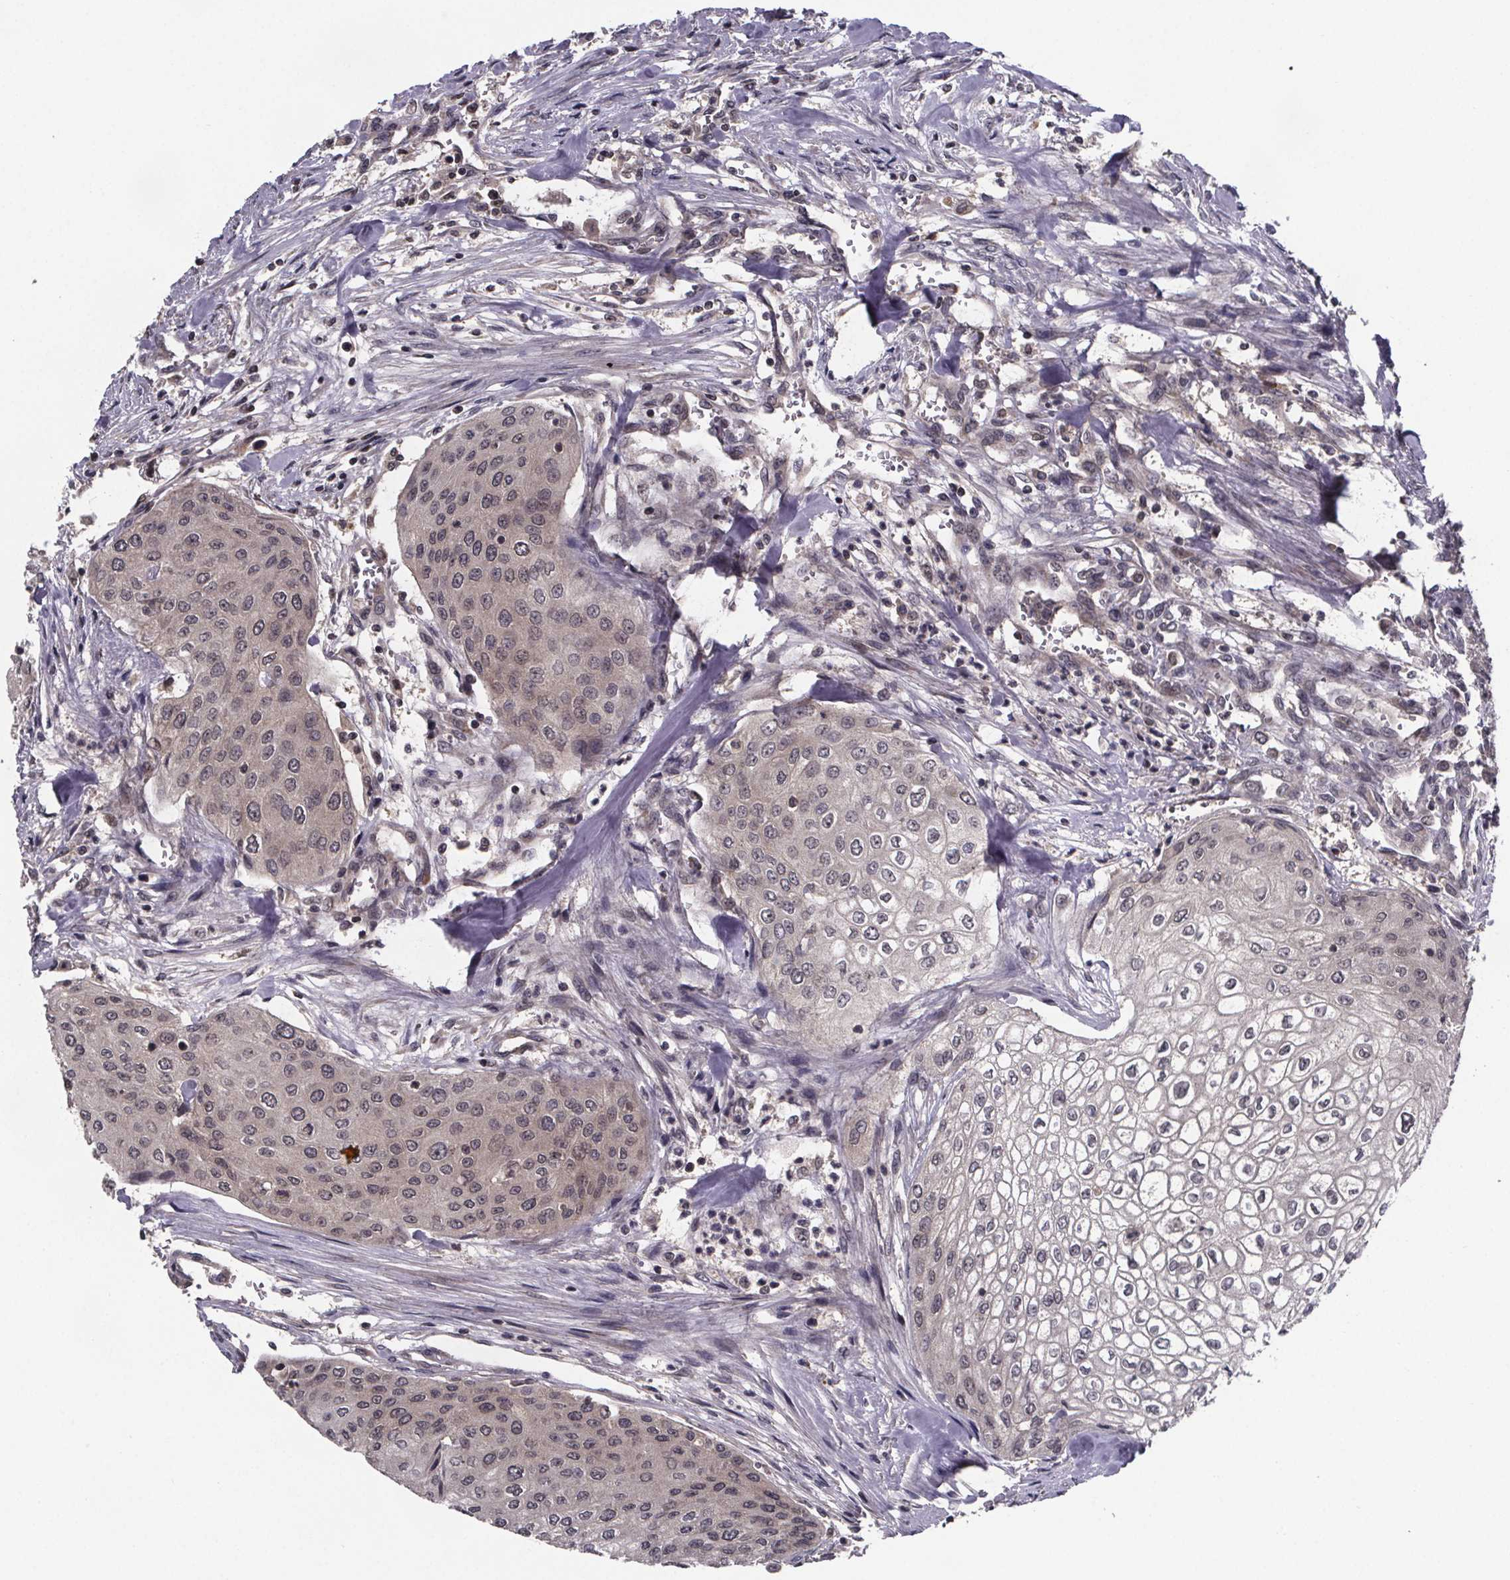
{"staining": {"intensity": "negative", "quantity": "none", "location": "none"}, "tissue": "urothelial cancer", "cell_type": "Tumor cells", "image_type": "cancer", "snomed": [{"axis": "morphology", "description": "Urothelial carcinoma, High grade"}, {"axis": "topography", "description": "Urinary bladder"}], "caption": "An immunohistochemistry histopathology image of urothelial cancer is shown. There is no staining in tumor cells of urothelial cancer.", "gene": "FN3KRP", "patient": {"sex": "male", "age": 62}}